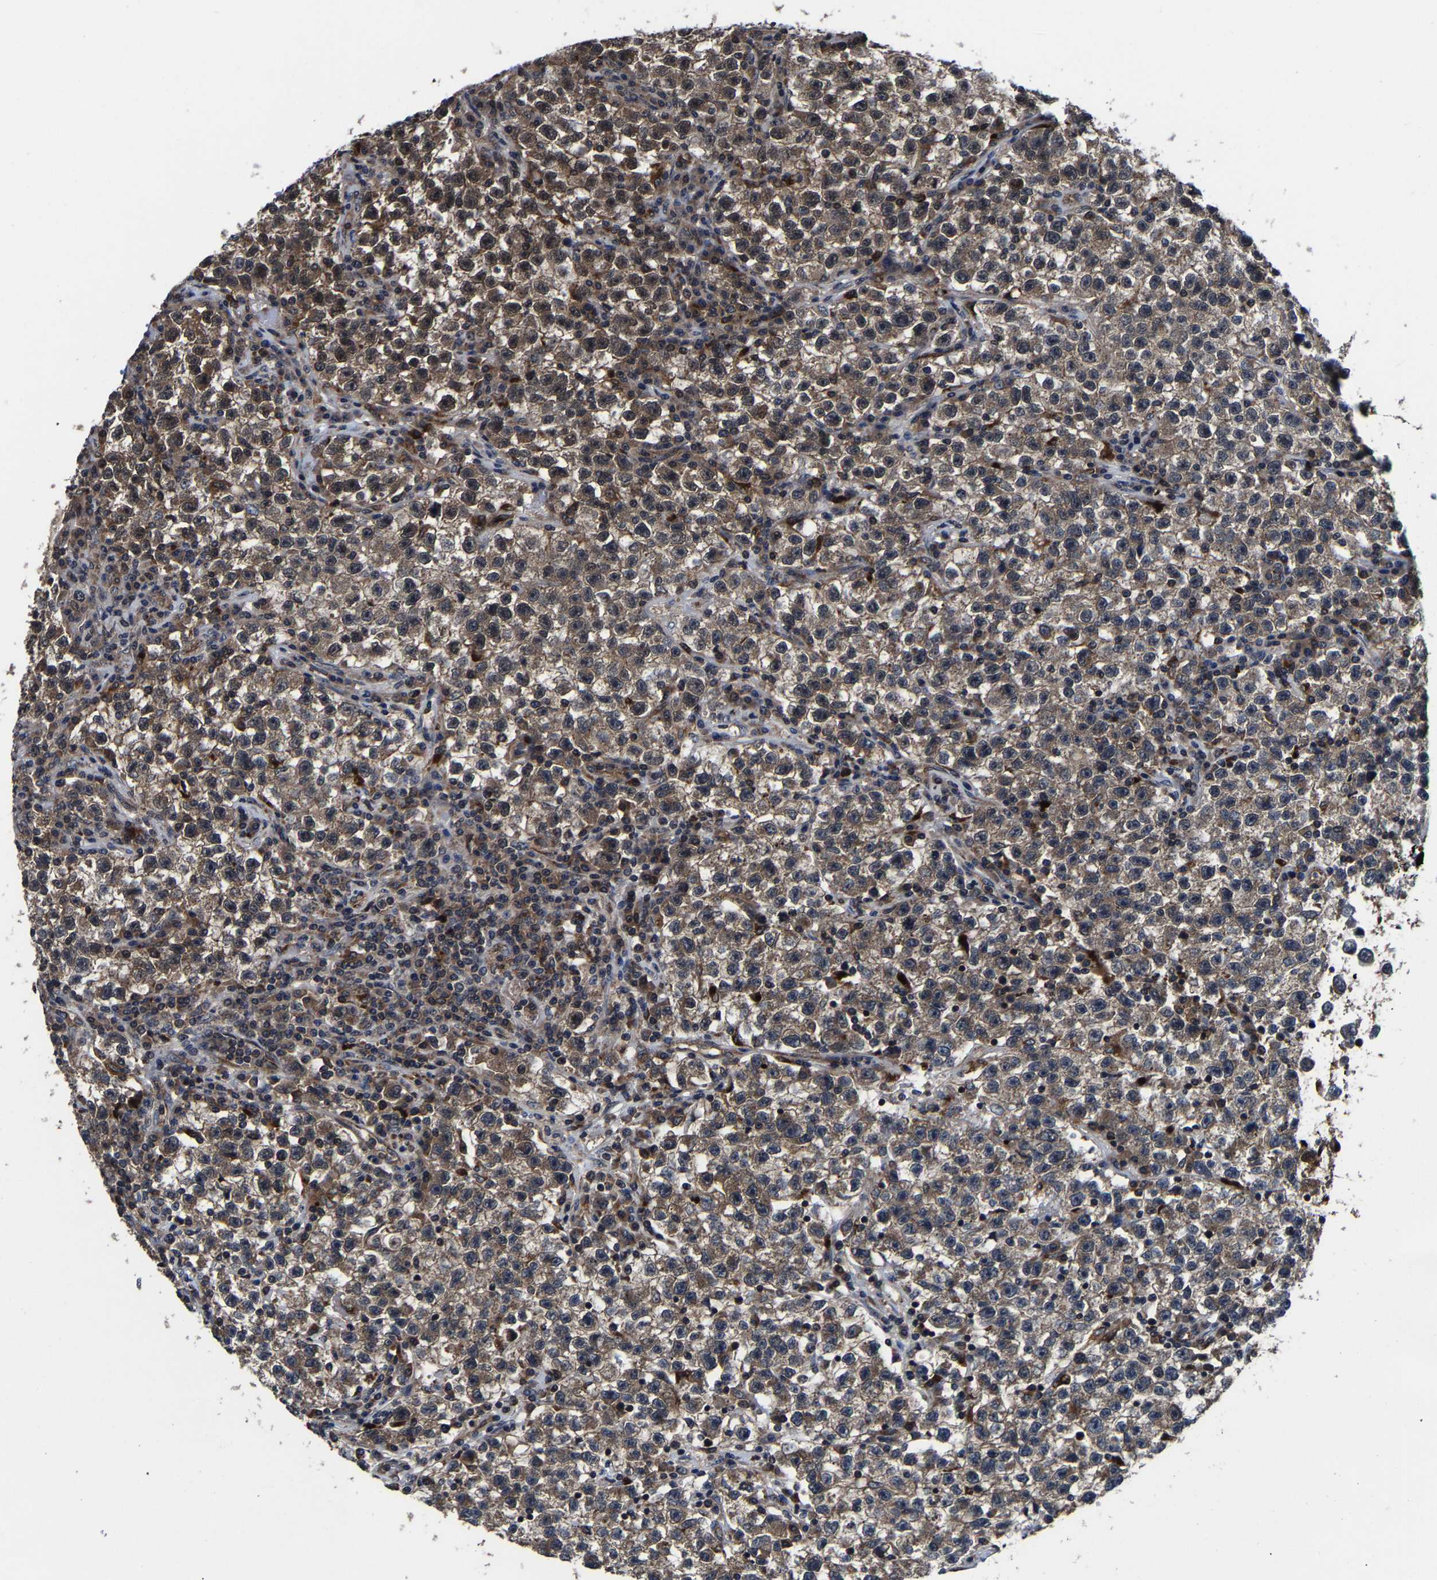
{"staining": {"intensity": "moderate", "quantity": ">75%", "location": "cytoplasmic/membranous,nuclear"}, "tissue": "testis cancer", "cell_type": "Tumor cells", "image_type": "cancer", "snomed": [{"axis": "morphology", "description": "Seminoma, NOS"}, {"axis": "topography", "description": "Testis"}], "caption": "Testis seminoma stained for a protein (brown) reveals moderate cytoplasmic/membranous and nuclear positive expression in about >75% of tumor cells.", "gene": "ZCCHC7", "patient": {"sex": "male", "age": 22}}